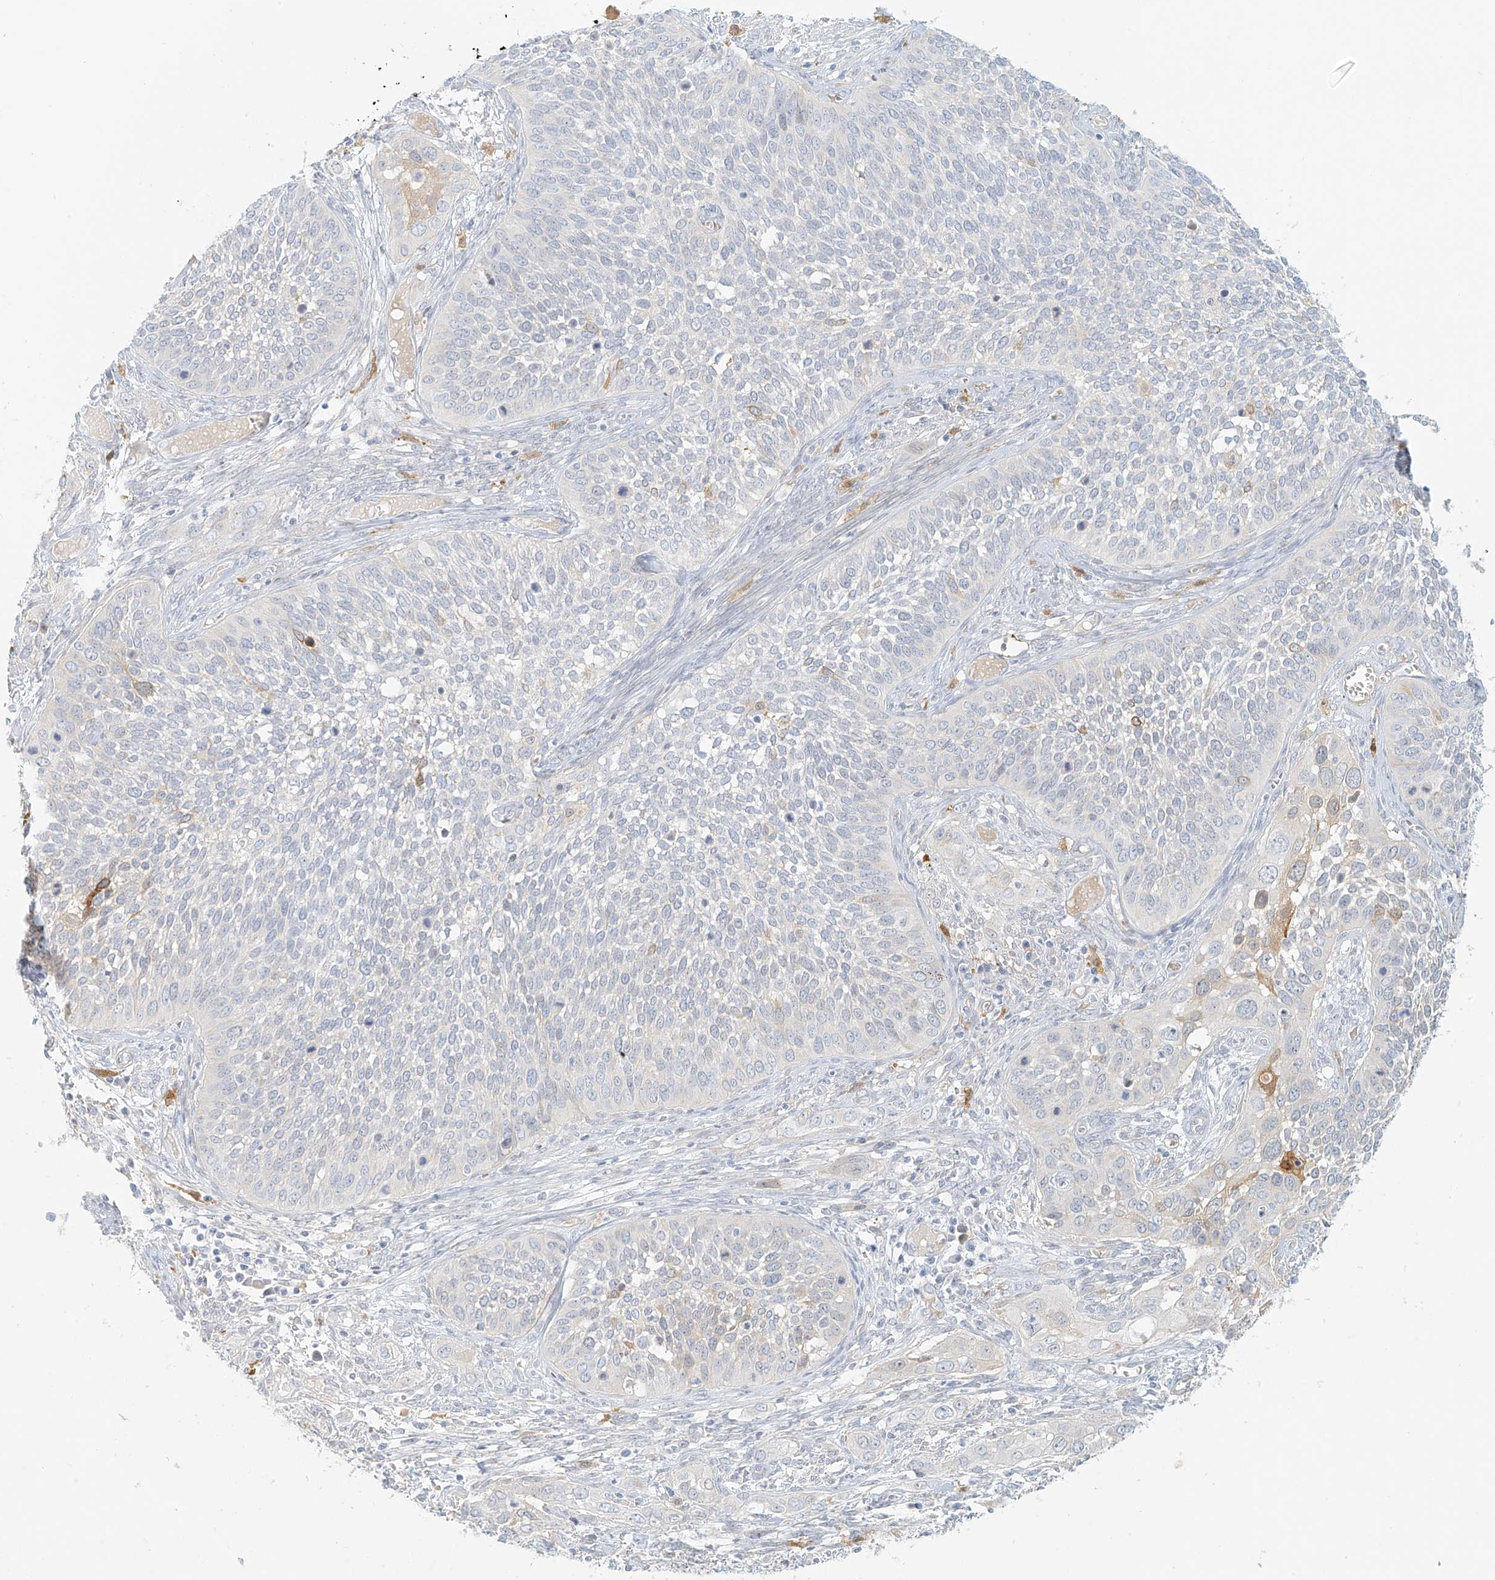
{"staining": {"intensity": "negative", "quantity": "none", "location": "none"}, "tissue": "cervical cancer", "cell_type": "Tumor cells", "image_type": "cancer", "snomed": [{"axis": "morphology", "description": "Squamous cell carcinoma, NOS"}, {"axis": "topography", "description": "Cervix"}], "caption": "High power microscopy image of an immunohistochemistry image of cervical squamous cell carcinoma, revealing no significant positivity in tumor cells.", "gene": "UPK1B", "patient": {"sex": "female", "age": 34}}